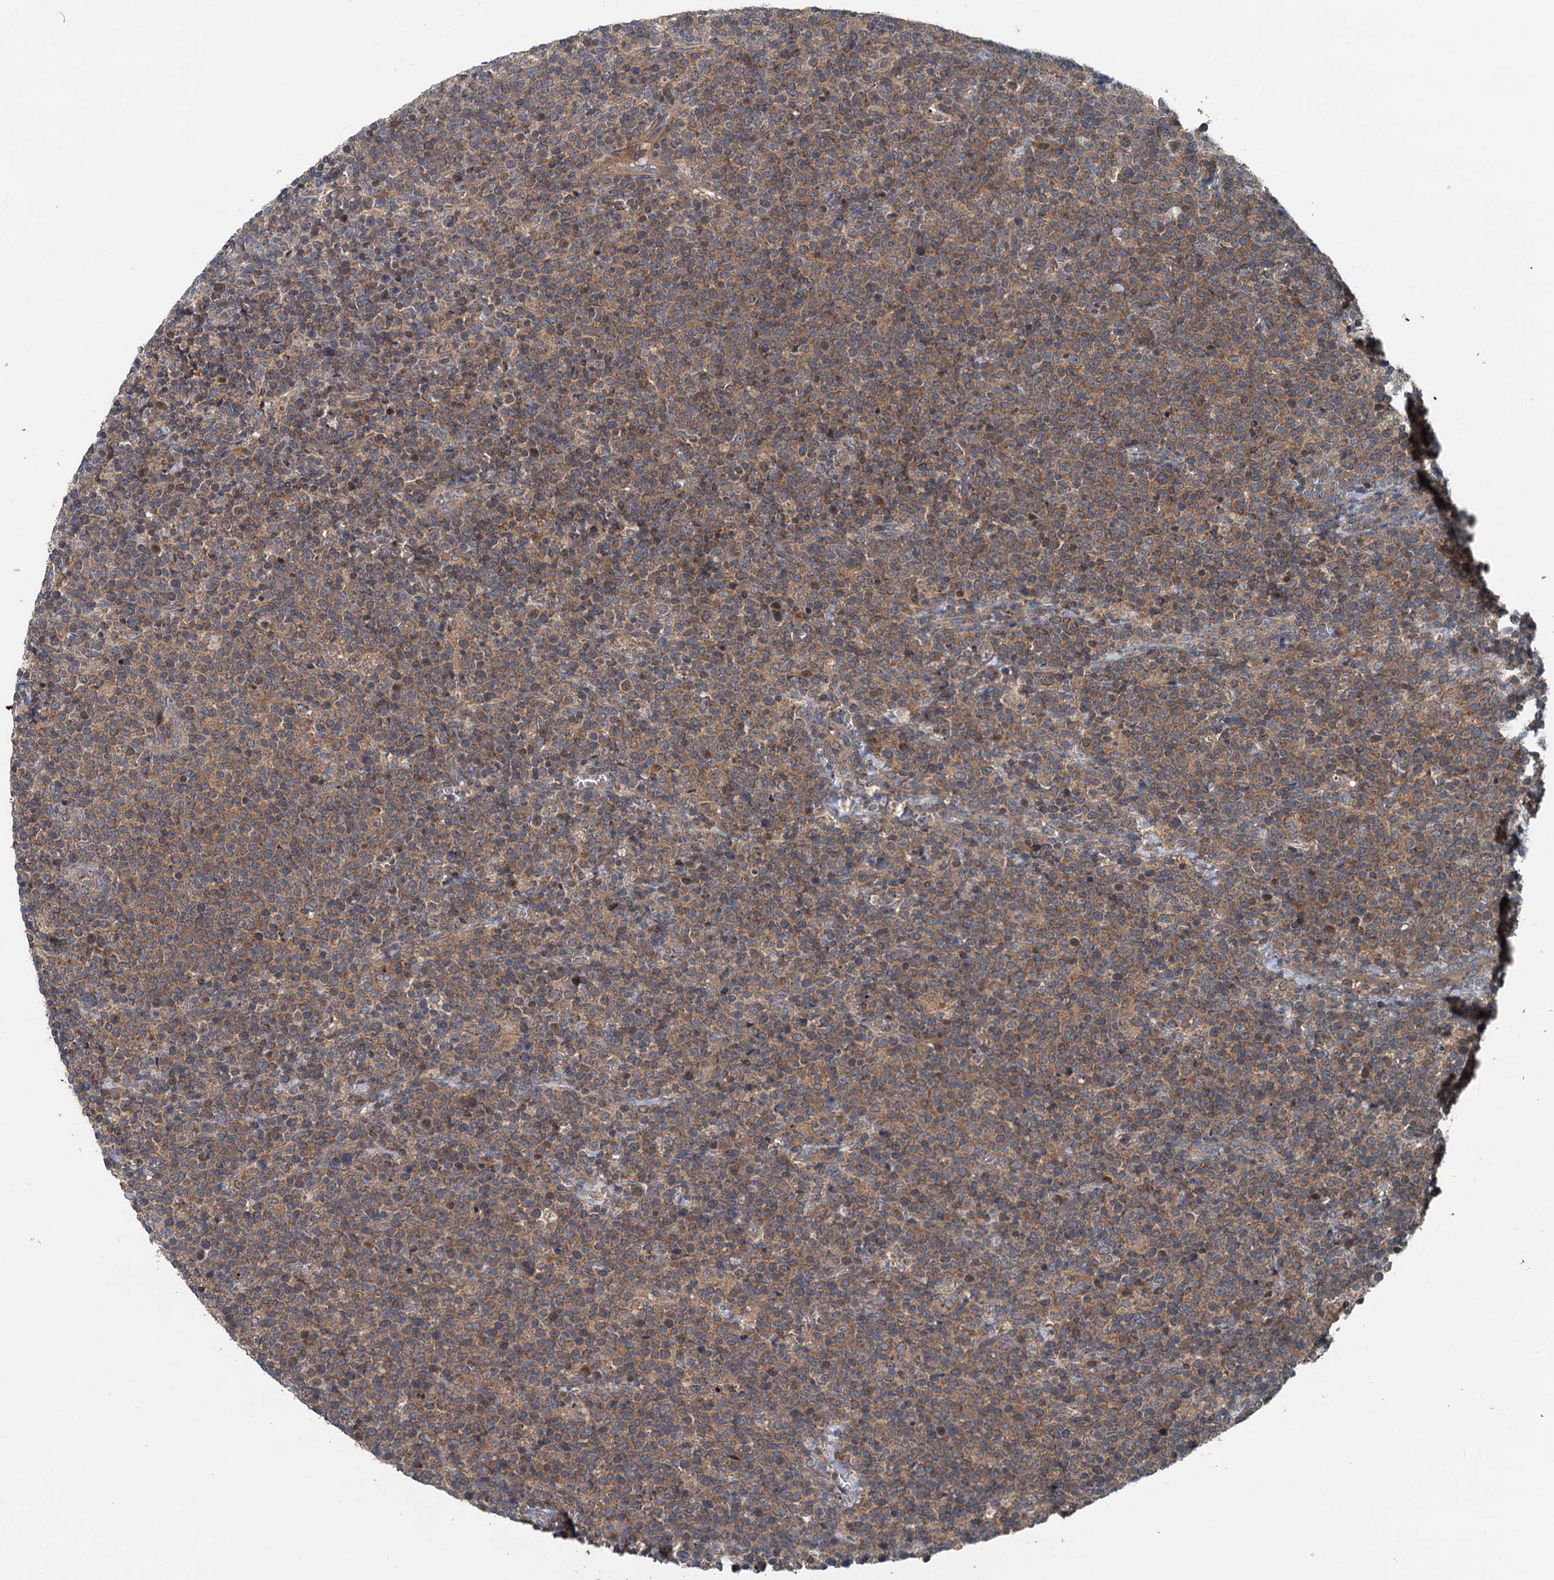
{"staining": {"intensity": "moderate", "quantity": "25%-75%", "location": "cytoplasmic/membranous"}, "tissue": "lymphoma", "cell_type": "Tumor cells", "image_type": "cancer", "snomed": [{"axis": "morphology", "description": "Malignant lymphoma, non-Hodgkin's type, High grade"}, {"axis": "topography", "description": "Lymph node"}], "caption": "The immunohistochemical stain labels moderate cytoplasmic/membranous staining in tumor cells of high-grade malignant lymphoma, non-Hodgkin's type tissue.", "gene": "TEDC1", "patient": {"sex": "male", "age": 61}}